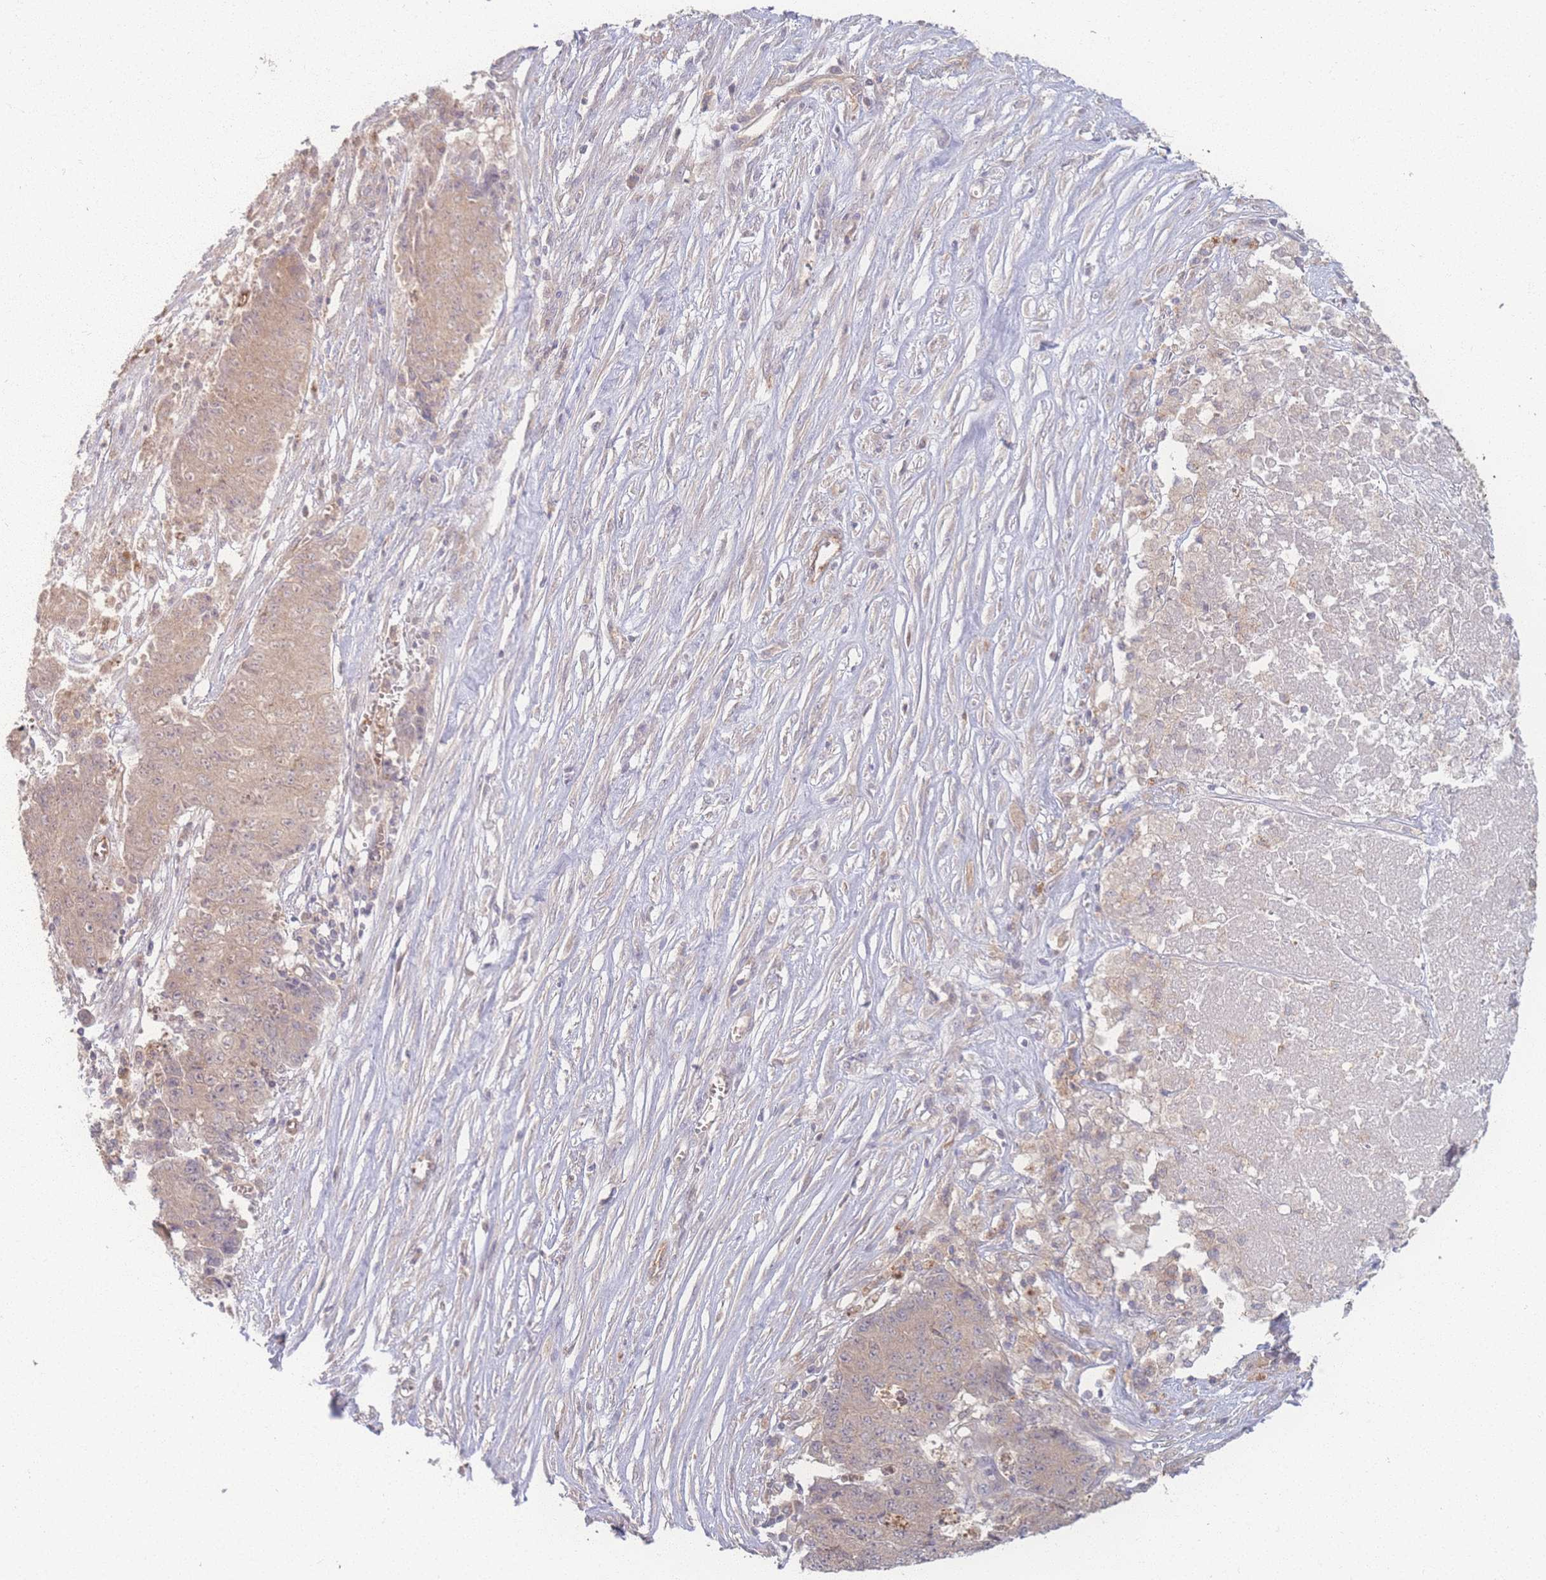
{"staining": {"intensity": "weak", "quantity": ">75%", "location": "cytoplasmic/membranous"}, "tissue": "ovarian cancer", "cell_type": "Tumor cells", "image_type": "cancer", "snomed": [{"axis": "morphology", "description": "Carcinoma, endometroid"}, {"axis": "topography", "description": "Ovary"}], "caption": "Ovarian cancer stained with DAB immunohistochemistry (IHC) displays low levels of weak cytoplasmic/membranous staining in approximately >75% of tumor cells. The staining was performed using DAB, with brown indicating positive protein expression. Nuclei are stained blue with hematoxylin.", "gene": "INSR", "patient": {"sex": "female", "age": 42}}